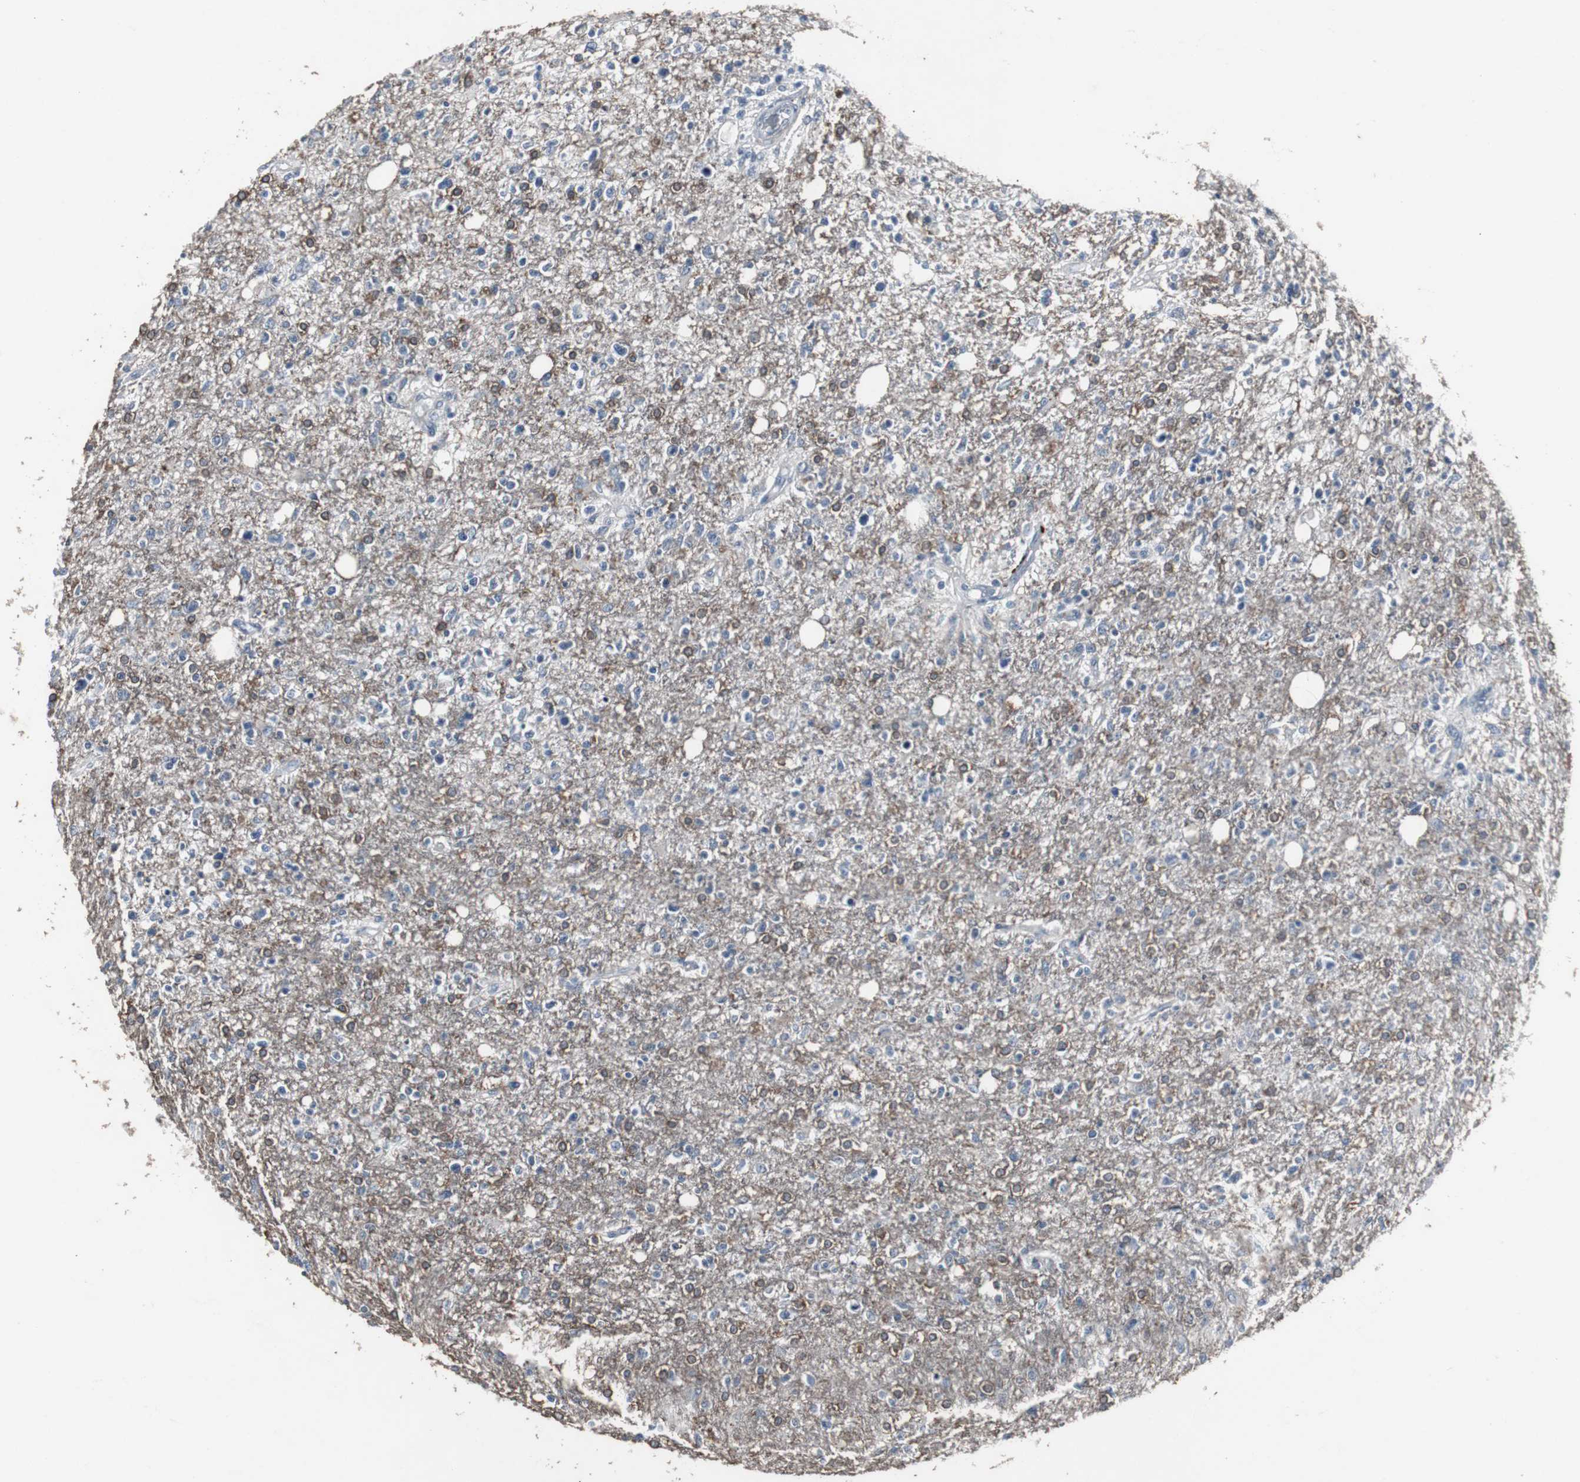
{"staining": {"intensity": "moderate", "quantity": "25%-75%", "location": "cytoplasmic/membranous"}, "tissue": "glioma", "cell_type": "Tumor cells", "image_type": "cancer", "snomed": [{"axis": "morphology", "description": "Glioma, malignant, High grade"}, {"axis": "topography", "description": "Cerebral cortex"}], "caption": "Immunohistochemistry micrograph of neoplastic tissue: glioma stained using IHC displays medium levels of moderate protein expression localized specifically in the cytoplasmic/membranous of tumor cells, appearing as a cytoplasmic/membranous brown color.", "gene": "ACAA1", "patient": {"sex": "male", "age": 76}}